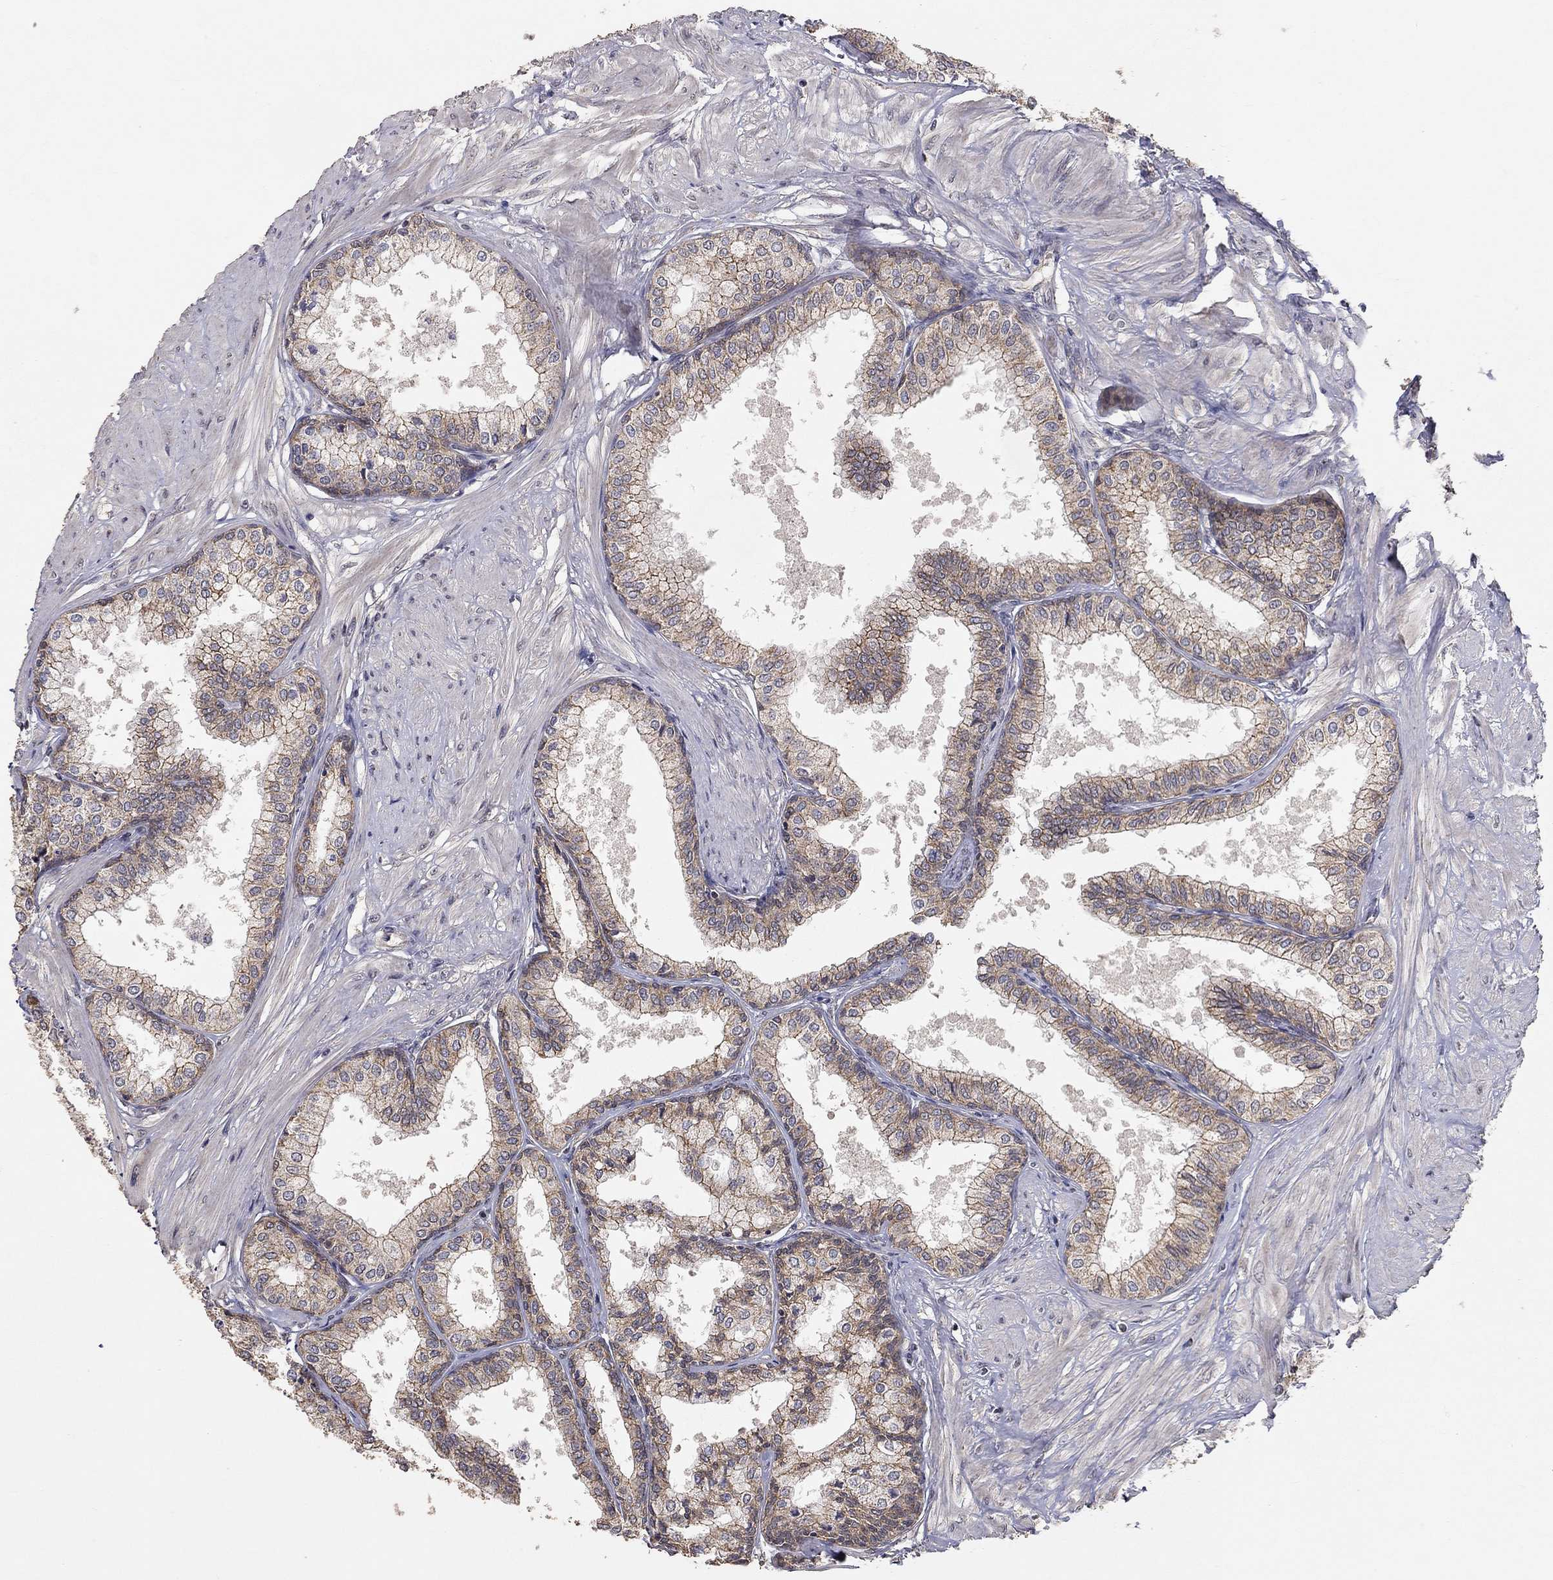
{"staining": {"intensity": "moderate", "quantity": "25%-75%", "location": "cytoplasmic/membranous"}, "tissue": "prostate", "cell_type": "Glandular cells", "image_type": "normal", "snomed": [{"axis": "morphology", "description": "Normal tissue, NOS"}, {"axis": "topography", "description": "Prostate"}], "caption": "Protein positivity by IHC reveals moderate cytoplasmic/membranous expression in about 25%-75% of glandular cells in normal prostate.", "gene": "ANKRA2", "patient": {"sex": "male", "age": 63}}